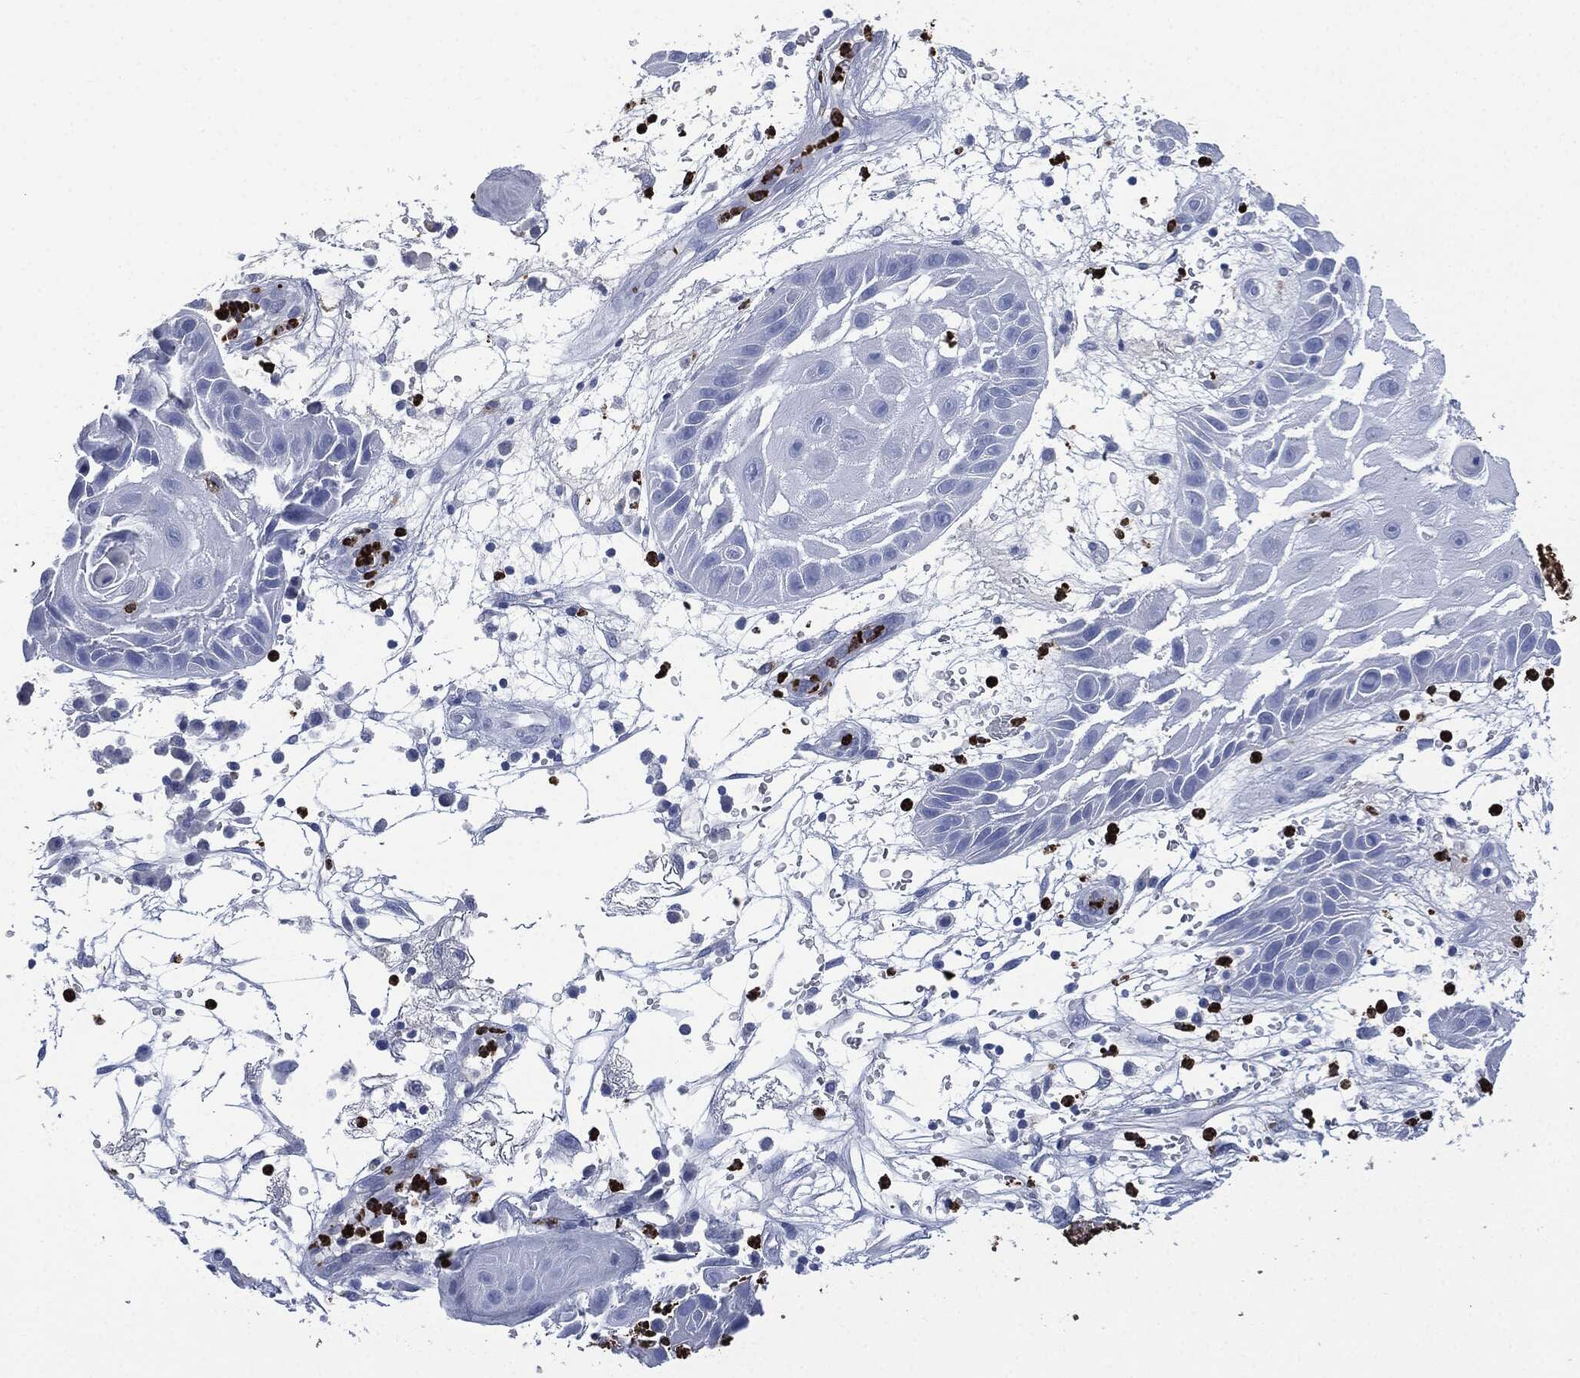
{"staining": {"intensity": "negative", "quantity": "none", "location": "none"}, "tissue": "skin cancer", "cell_type": "Tumor cells", "image_type": "cancer", "snomed": [{"axis": "morphology", "description": "Normal tissue, NOS"}, {"axis": "morphology", "description": "Squamous cell carcinoma, NOS"}, {"axis": "topography", "description": "Skin"}], "caption": "Immunohistochemistry (IHC) of human squamous cell carcinoma (skin) displays no expression in tumor cells.", "gene": "CEACAM8", "patient": {"sex": "male", "age": 79}}